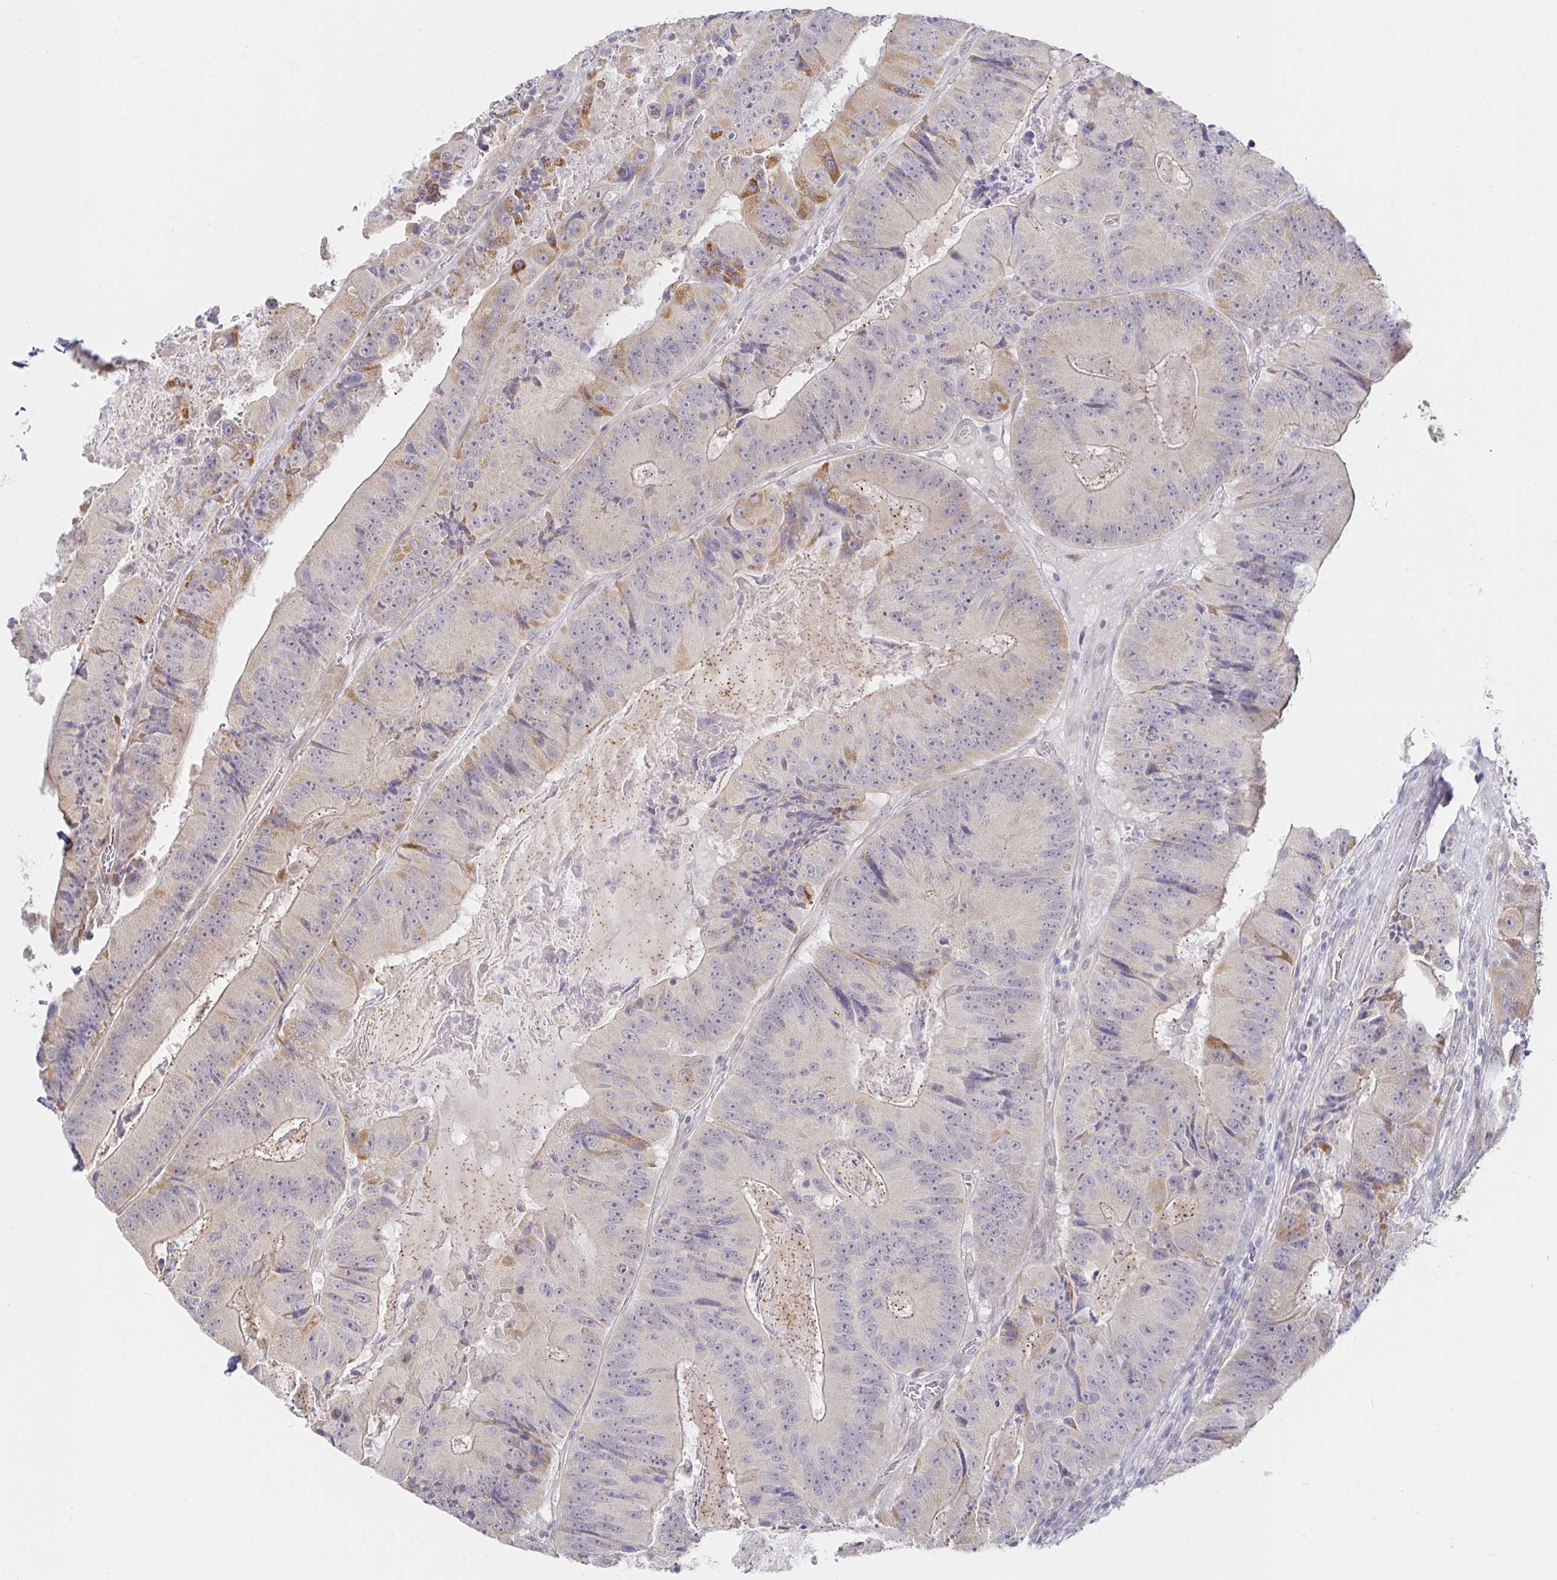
{"staining": {"intensity": "moderate", "quantity": "<25%", "location": "cytoplasmic/membranous"}, "tissue": "colorectal cancer", "cell_type": "Tumor cells", "image_type": "cancer", "snomed": [{"axis": "morphology", "description": "Adenocarcinoma, NOS"}, {"axis": "topography", "description": "Colon"}], "caption": "IHC histopathology image of neoplastic tissue: human colorectal cancer stained using IHC displays low levels of moderate protein expression localized specifically in the cytoplasmic/membranous of tumor cells, appearing as a cytoplasmic/membranous brown color.", "gene": "CIT", "patient": {"sex": "female", "age": 86}}